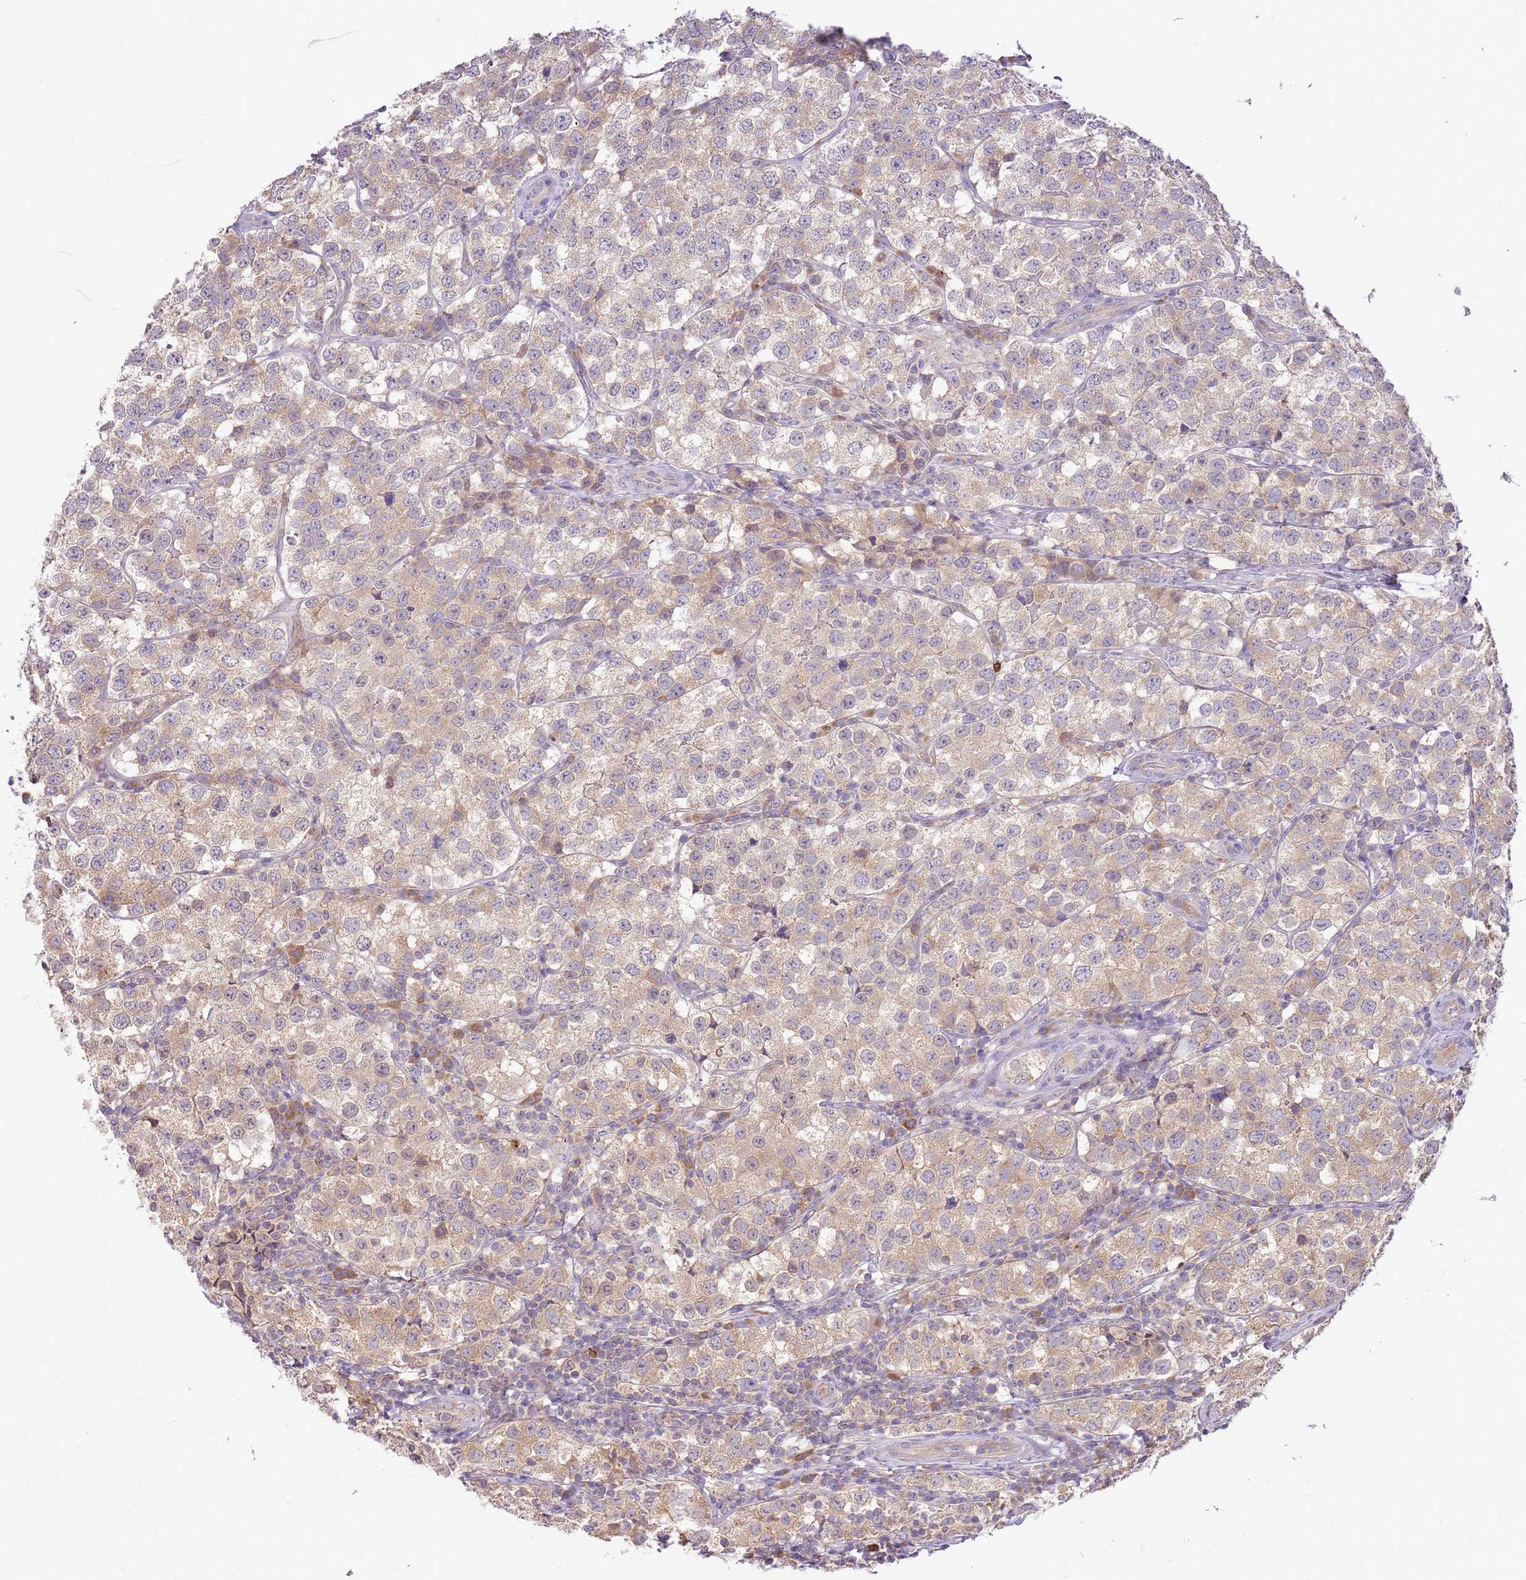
{"staining": {"intensity": "weak", "quantity": "25%-75%", "location": "cytoplasmic/membranous"}, "tissue": "testis cancer", "cell_type": "Tumor cells", "image_type": "cancer", "snomed": [{"axis": "morphology", "description": "Seminoma, NOS"}, {"axis": "topography", "description": "Testis"}], "caption": "Immunohistochemistry (IHC) (DAB) staining of human testis cancer reveals weak cytoplasmic/membranous protein expression in approximately 25%-75% of tumor cells. Nuclei are stained in blue.", "gene": "SKOR2", "patient": {"sex": "male", "age": 34}}